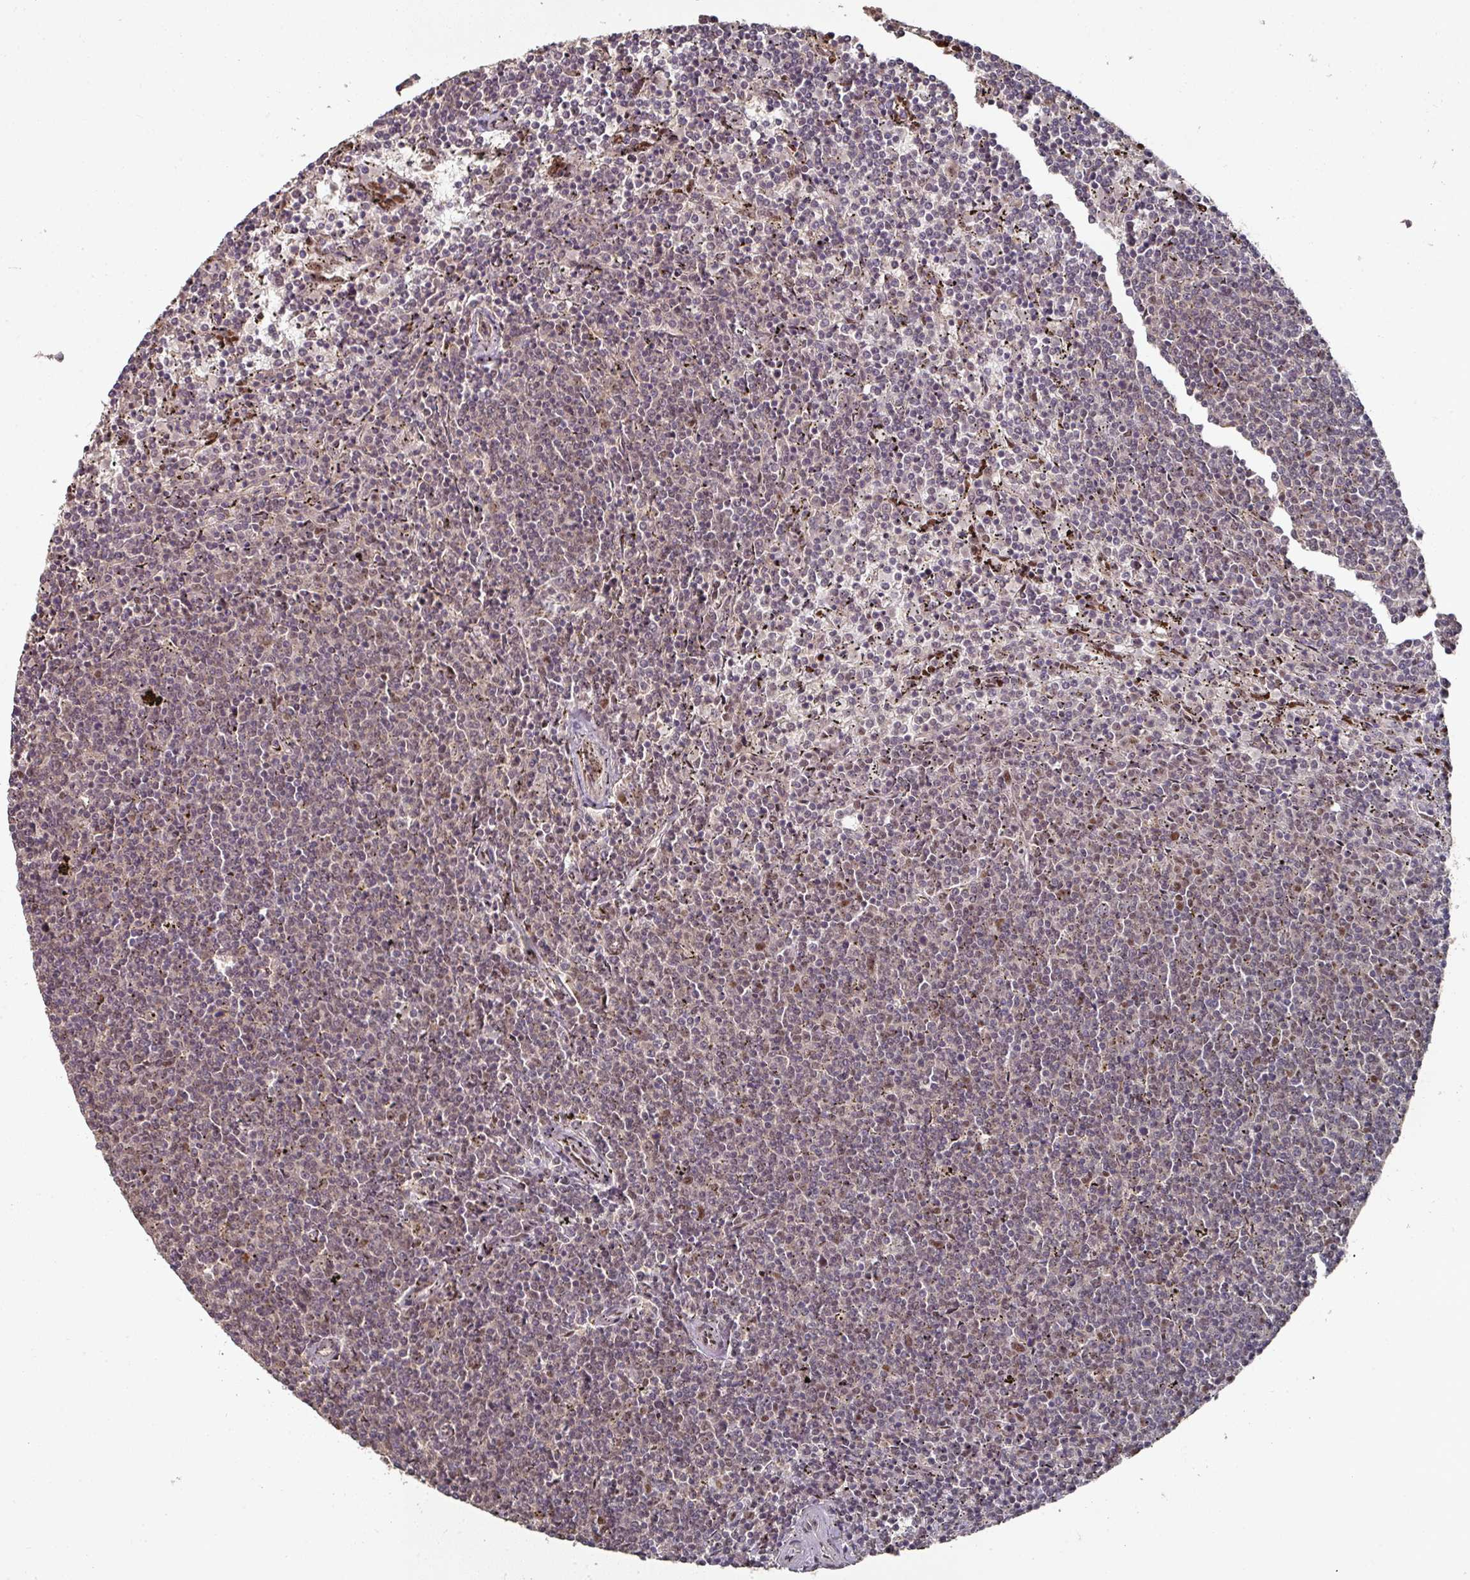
{"staining": {"intensity": "negative", "quantity": "none", "location": "none"}, "tissue": "lymphoma", "cell_type": "Tumor cells", "image_type": "cancer", "snomed": [{"axis": "morphology", "description": "Malignant lymphoma, non-Hodgkin's type, Low grade"}, {"axis": "topography", "description": "Spleen"}], "caption": "Immunohistochemistry (IHC) photomicrograph of neoplastic tissue: human lymphoma stained with DAB (3,3'-diaminobenzidine) displays no significant protein expression in tumor cells.", "gene": "MEPCE", "patient": {"sex": "female", "age": 50}}